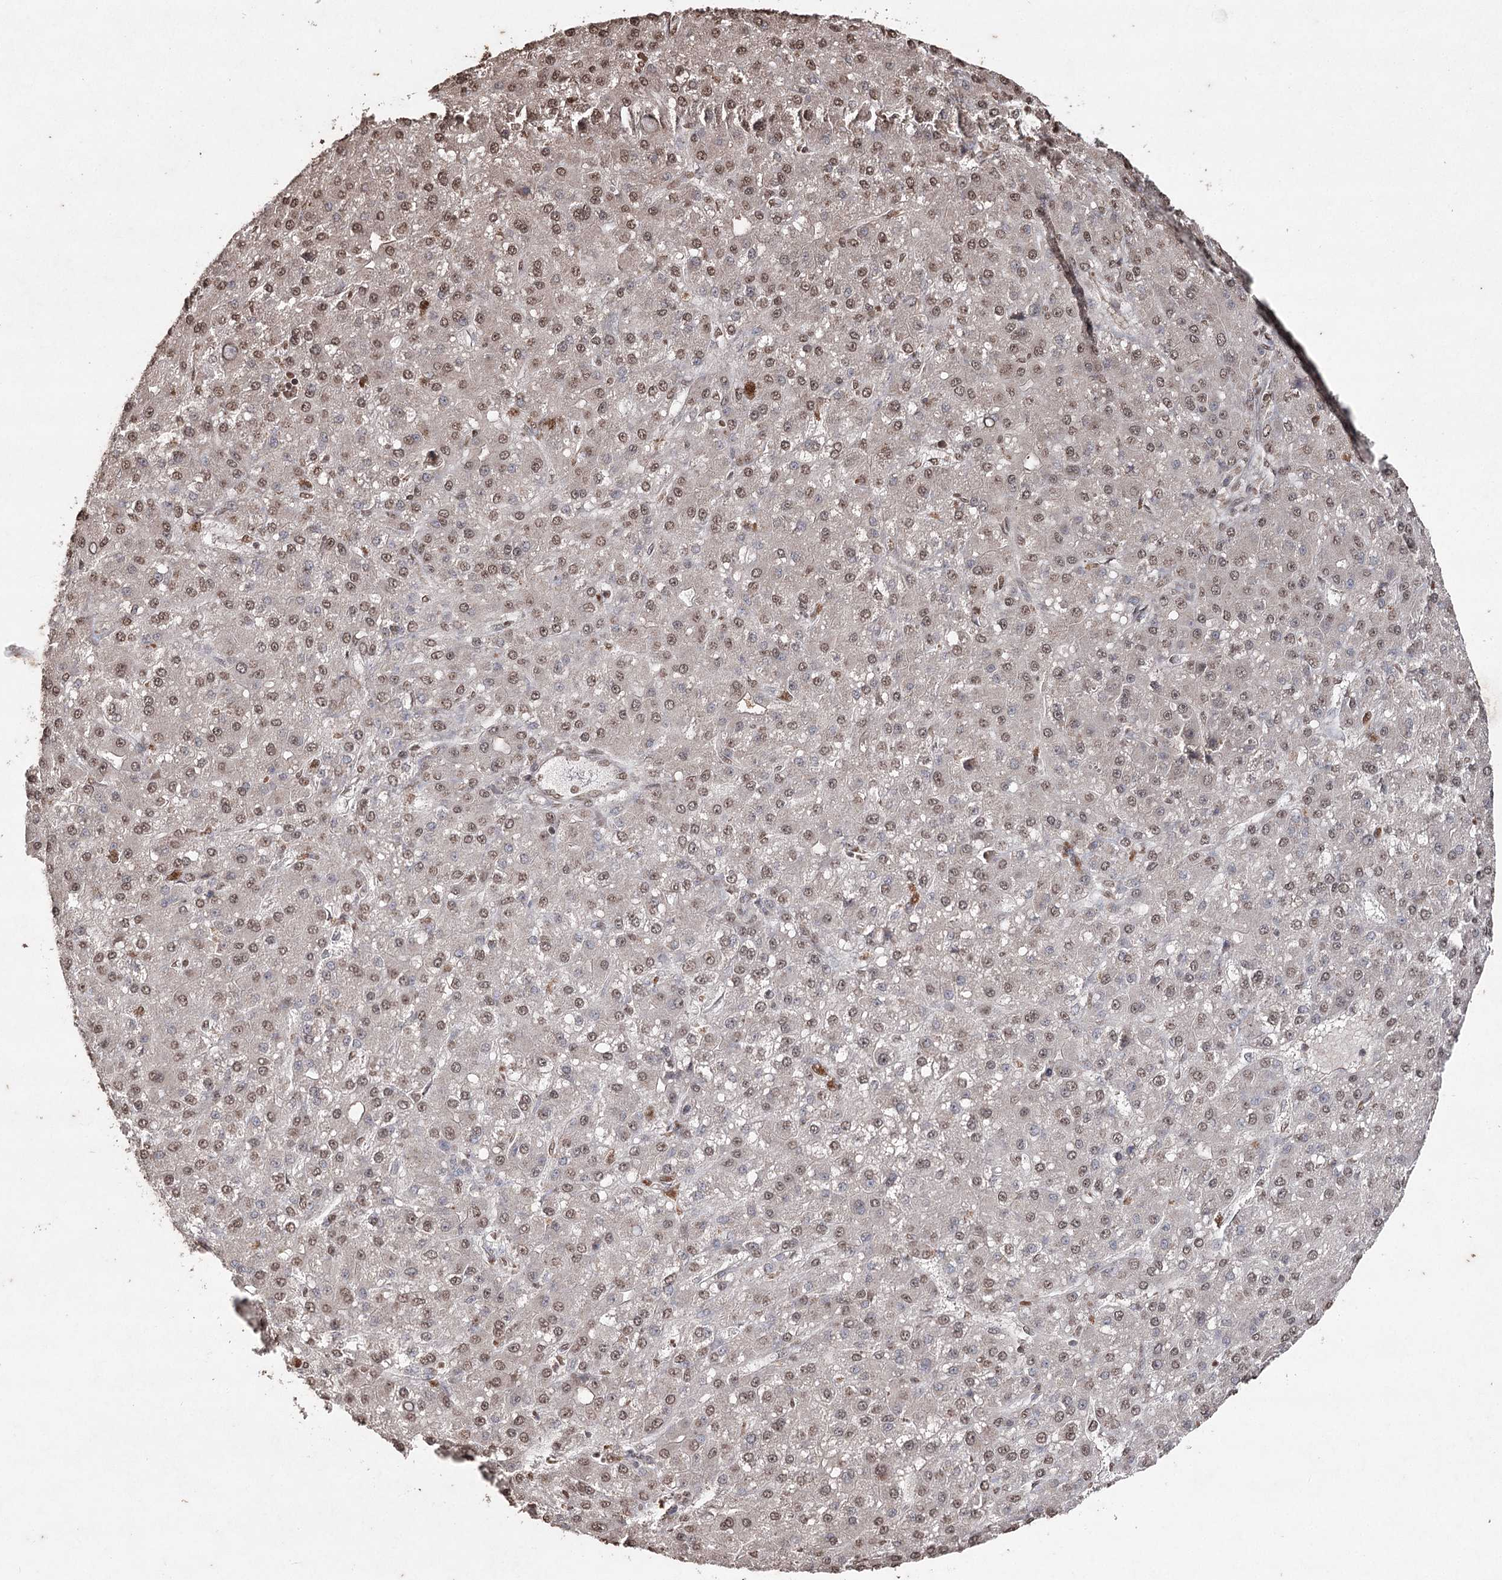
{"staining": {"intensity": "moderate", "quantity": ">75%", "location": "nuclear"}, "tissue": "liver cancer", "cell_type": "Tumor cells", "image_type": "cancer", "snomed": [{"axis": "morphology", "description": "Carcinoma, Hepatocellular, NOS"}, {"axis": "topography", "description": "Liver"}], "caption": "Immunohistochemical staining of hepatocellular carcinoma (liver) demonstrates medium levels of moderate nuclear positivity in approximately >75% of tumor cells.", "gene": "ATG14", "patient": {"sex": "male", "age": 67}}